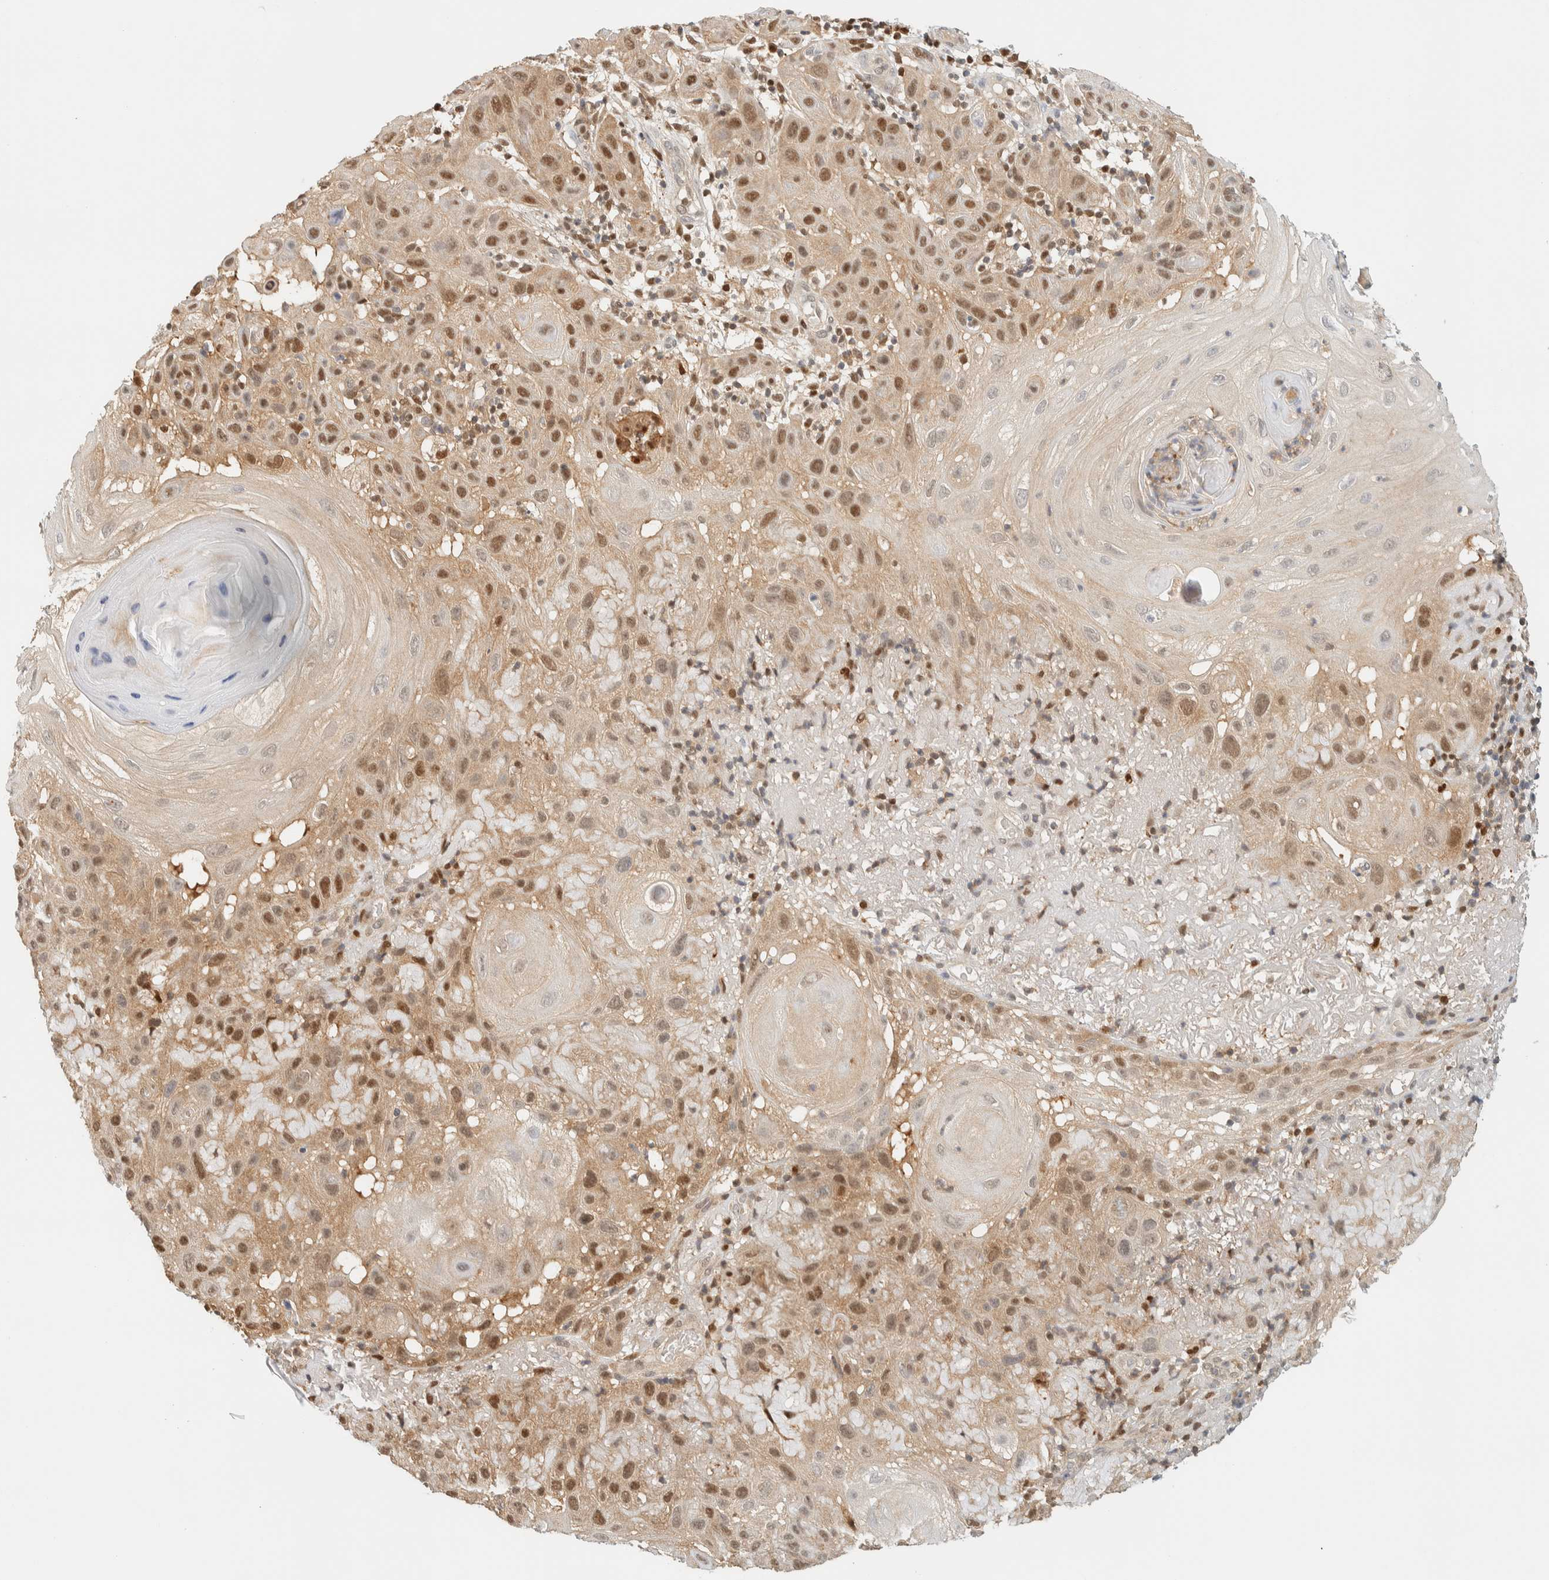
{"staining": {"intensity": "moderate", "quantity": ">75%", "location": "cytoplasmic/membranous,nuclear"}, "tissue": "skin cancer", "cell_type": "Tumor cells", "image_type": "cancer", "snomed": [{"axis": "morphology", "description": "Squamous cell carcinoma, NOS"}, {"axis": "topography", "description": "Skin"}], "caption": "Skin cancer was stained to show a protein in brown. There is medium levels of moderate cytoplasmic/membranous and nuclear expression in approximately >75% of tumor cells.", "gene": "ZBTB37", "patient": {"sex": "female", "age": 96}}